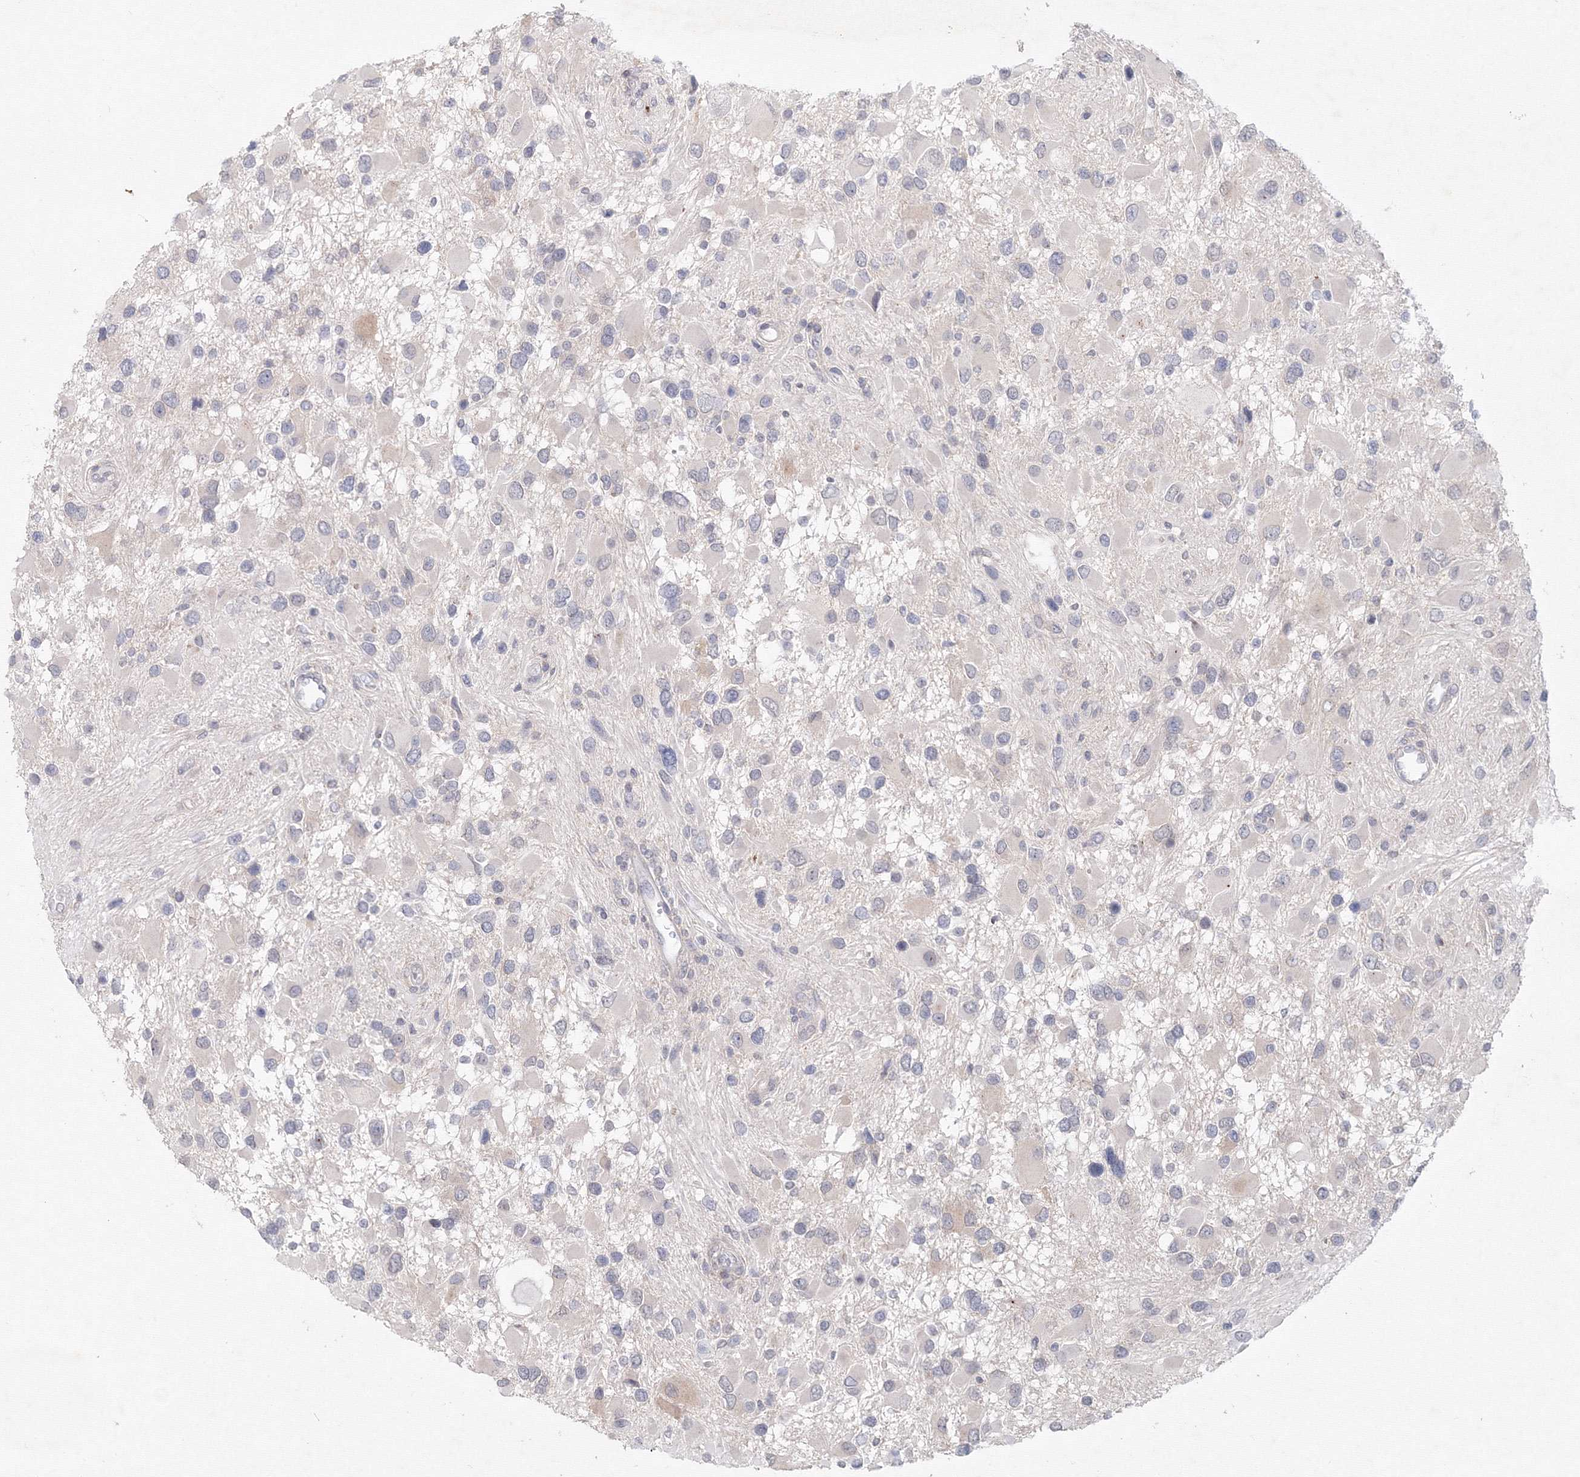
{"staining": {"intensity": "negative", "quantity": "none", "location": "none"}, "tissue": "glioma", "cell_type": "Tumor cells", "image_type": "cancer", "snomed": [{"axis": "morphology", "description": "Glioma, malignant, High grade"}, {"axis": "topography", "description": "Brain"}], "caption": "The micrograph demonstrates no significant positivity in tumor cells of glioma. Brightfield microscopy of immunohistochemistry (IHC) stained with DAB (brown) and hematoxylin (blue), captured at high magnification.", "gene": "SLC7A7", "patient": {"sex": "male", "age": 53}}